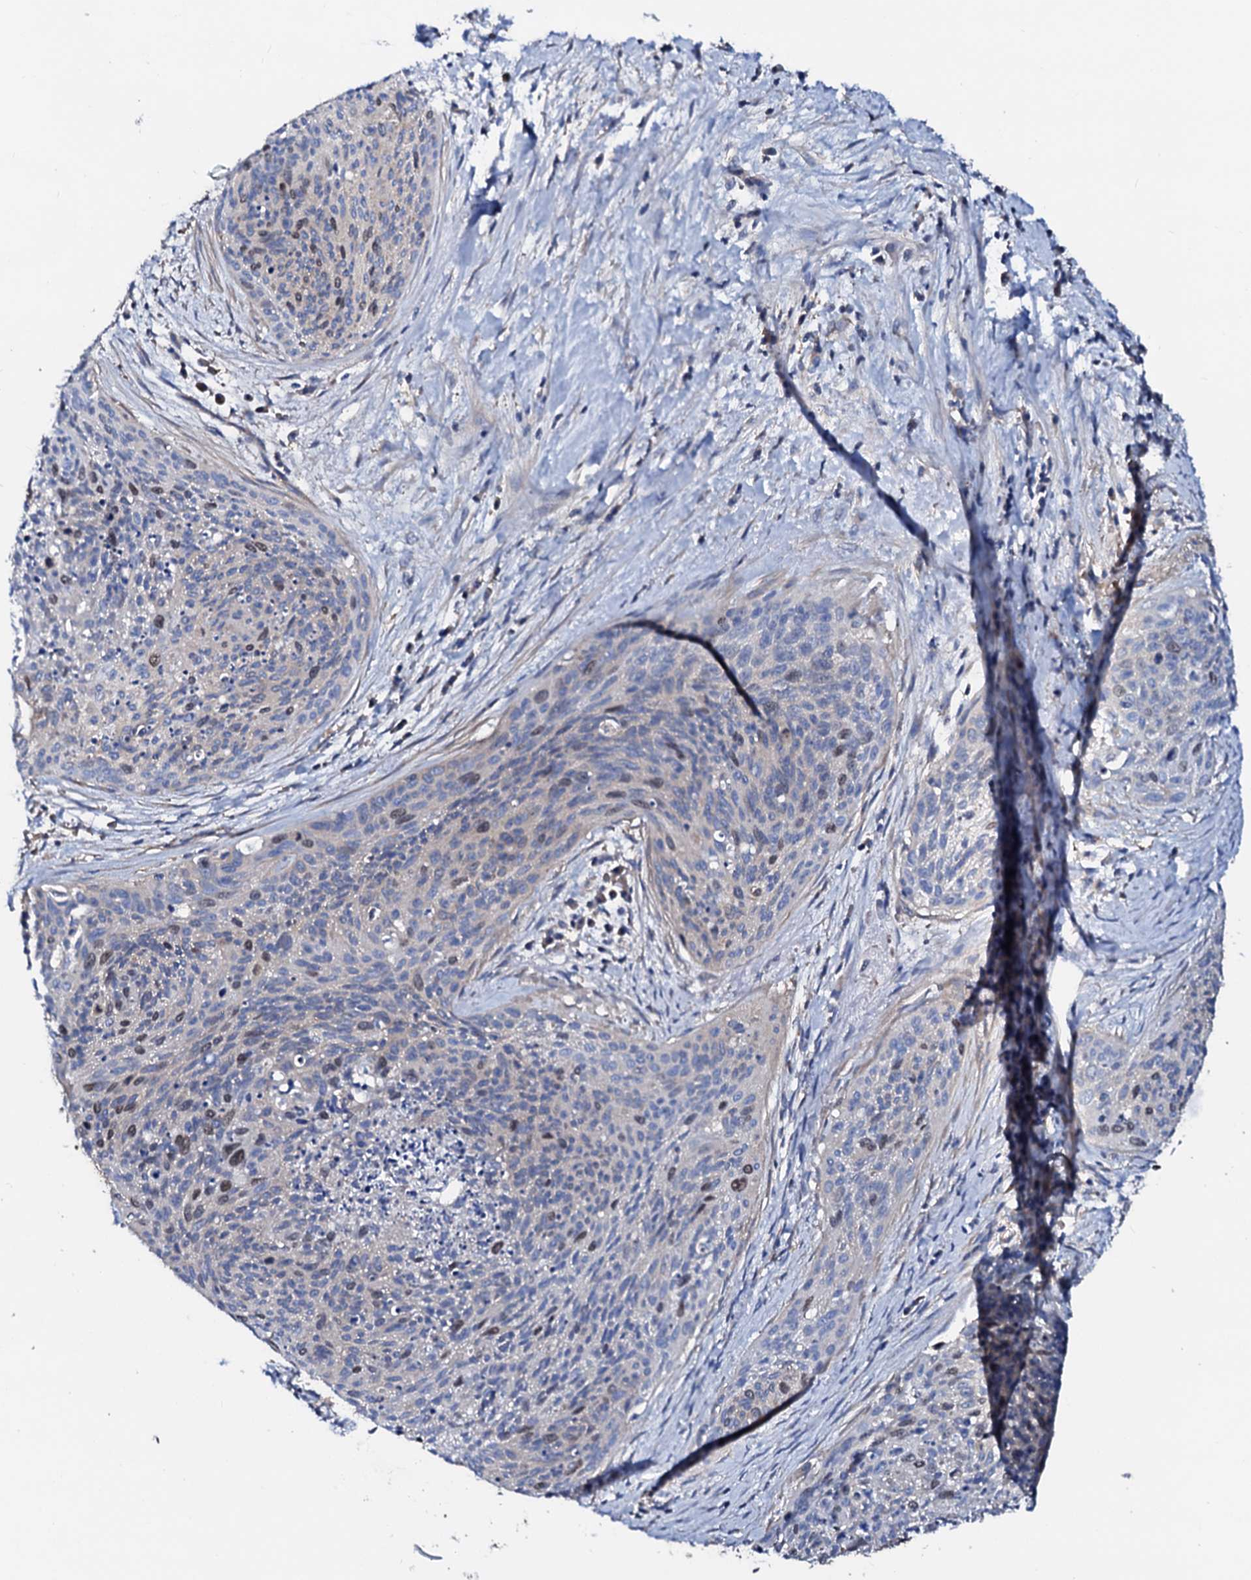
{"staining": {"intensity": "moderate", "quantity": "<25%", "location": "nuclear"}, "tissue": "cervical cancer", "cell_type": "Tumor cells", "image_type": "cancer", "snomed": [{"axis": "morphology", "description": "Squamous cell carcinoma, NOS"}, {"axis": "topography", "description": "Cervix"}], "caption": "This photomicrograph displays cervical cancer stained with IHC to label a protein in brown. The nuclear of tumor cells show moderate positivity for the protein. Nuclei are counter-stained blue.", "gene": "CSKMT", "patient": {"sex": "female", "age": 55}}